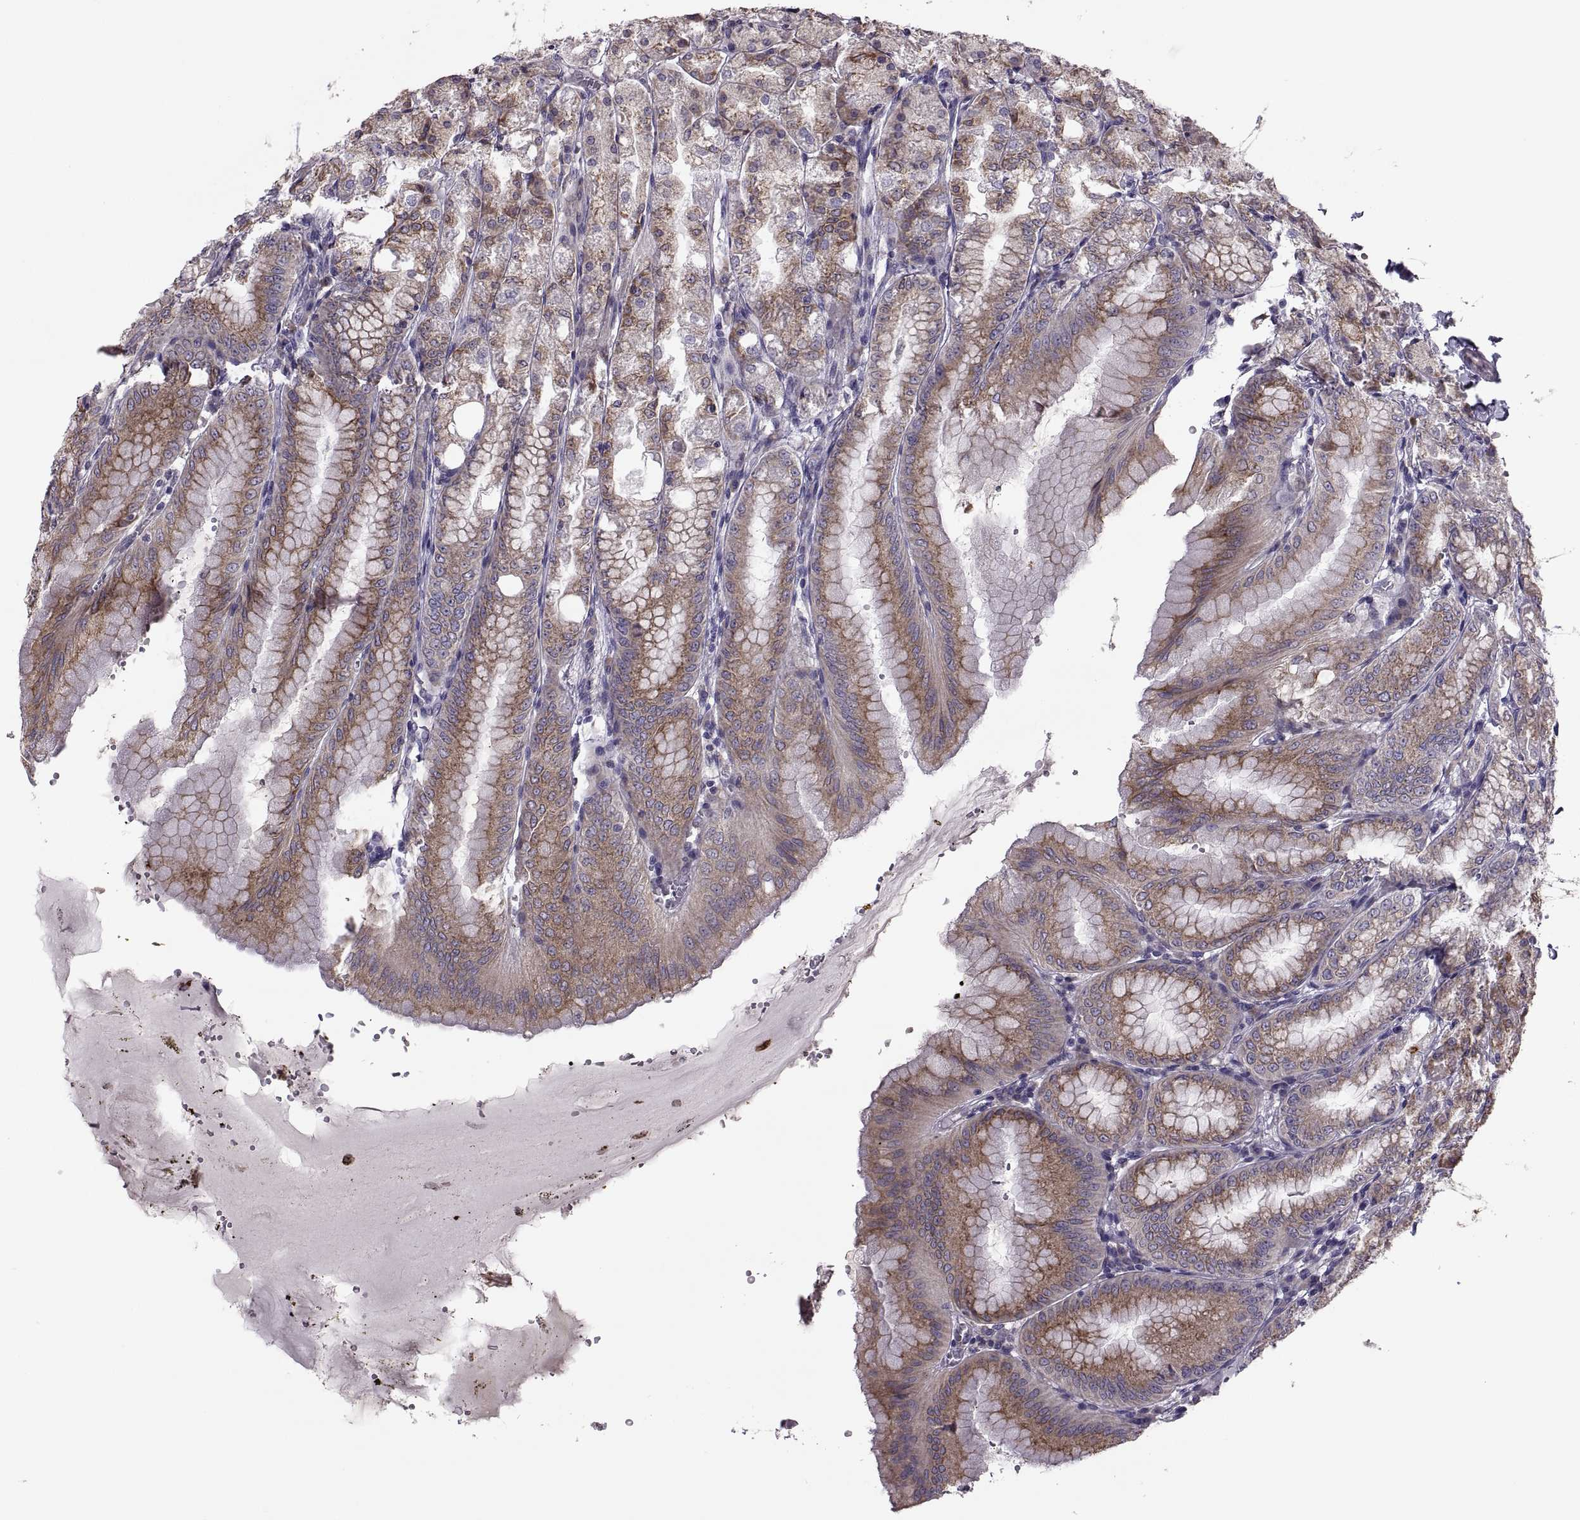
{"staining": {"intensity": "moderate", "quantity": "25%-75%", "location": "cytoplasmic/membranous"}, "tissue": "stomach", "cell_type": "Glandular cells", "image_type": "normal", "snomed": [{"axis": "morphology", "description": "Normal tissue, NOS"}, {"axis": "topography", "description": "Stomach, lower"}], "caption": "Glandular cells show medium levels of moderate cytoplasmic/membranous positivity in about 25%-75% of cells in unremarkable human stomach.", "gene": "LETM2", "patient": {"sex": "male", "age": 71}}